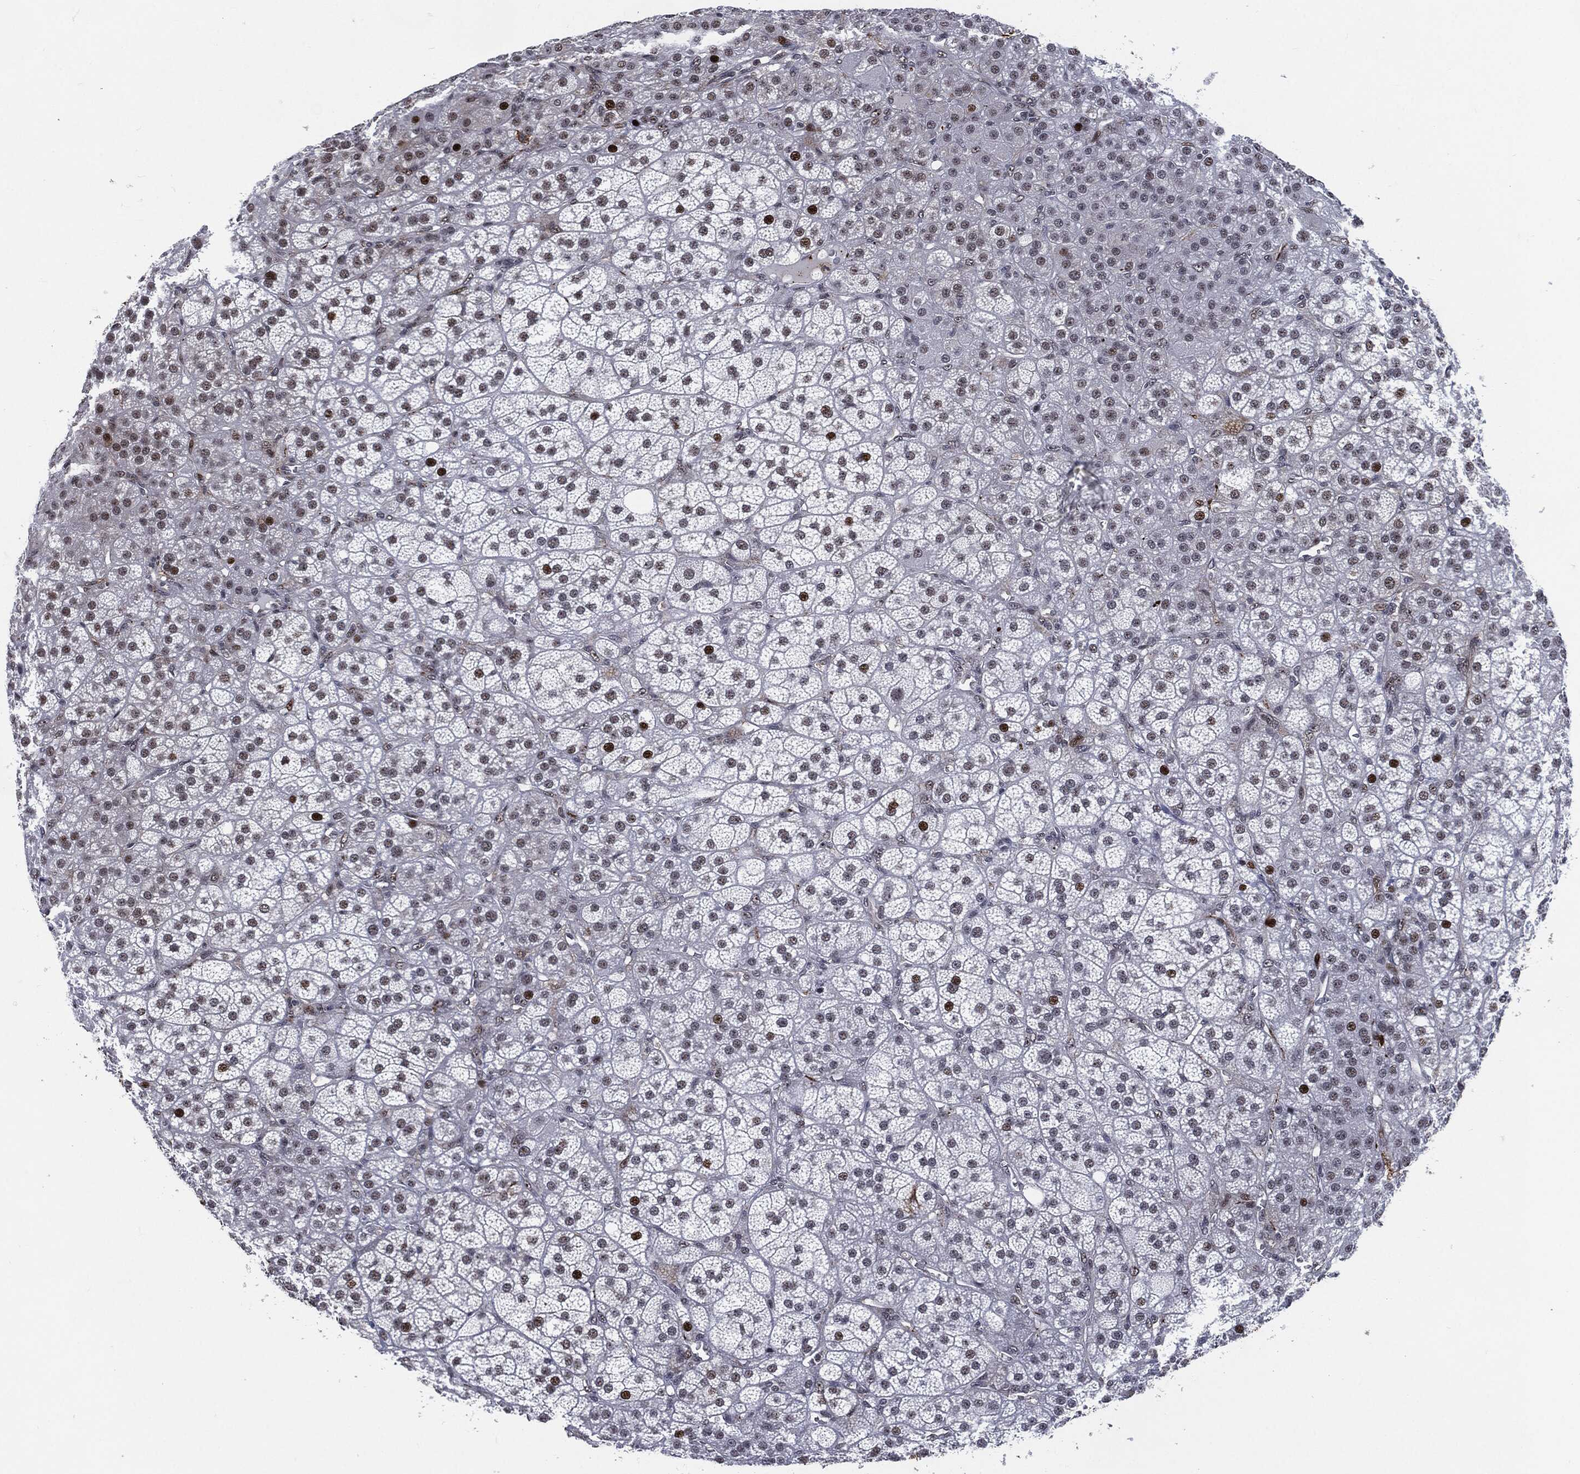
{"staining": {"intensity": "strong", "quantity": "<25%", "location": "nuclear"}, "tissue": "adrenal gland", "cell_type": "Glandular cells", "image_type": "normal", "snomed": [{"axis": "morphology", "description": "Normal tissue, NOS"}, {"axis": "topography", "description": "Adrenal gland"}], "caption": "Glandular cells reveal medium levels of strong nuclear positivity in about <25% of cells in unremarkable adrenal gland.", "gene": "AKT2", "patient": {"sex": "female", "age": 60}}